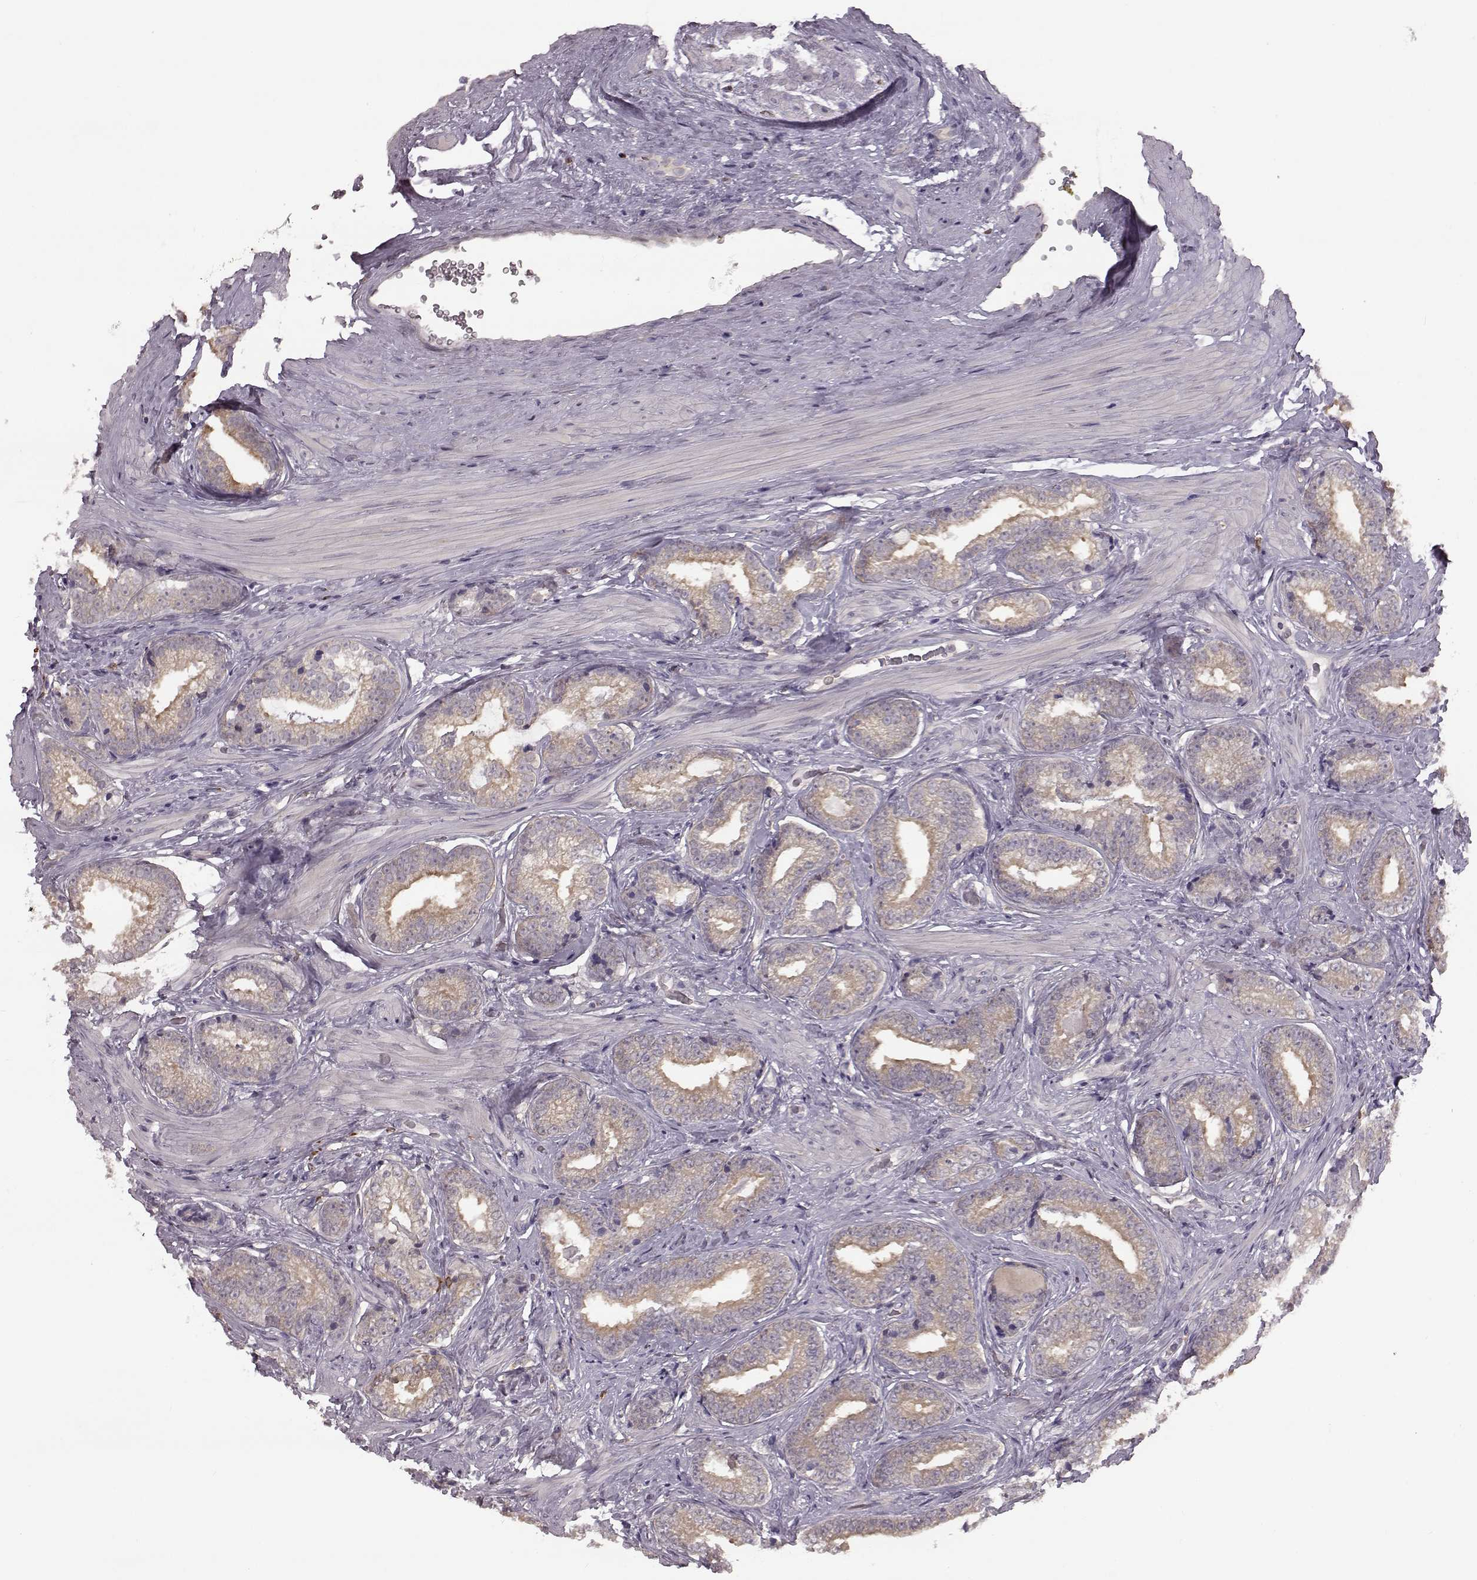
{"staining": {"intensity": "weak", "quantity": "25%-75%", "location": "cytoplasmic/membranous"}, "tissue": "prostate cancer", "cell_type": "Tumor cells", "image_type": "cancer", "snomed": [{"axis": "morphology", "description": "Adenocarcinoma, Low grade"}, {"axis": "topography", "description": "Prostate"}], "caption": "This is an image of immunohistochemistry staining of prostate cancer, which shows weak staining in the cytoplasmic/membranous of tumor cells.", "gene": "SPAG17", "patient": {"sex": "male", "age": 61}}